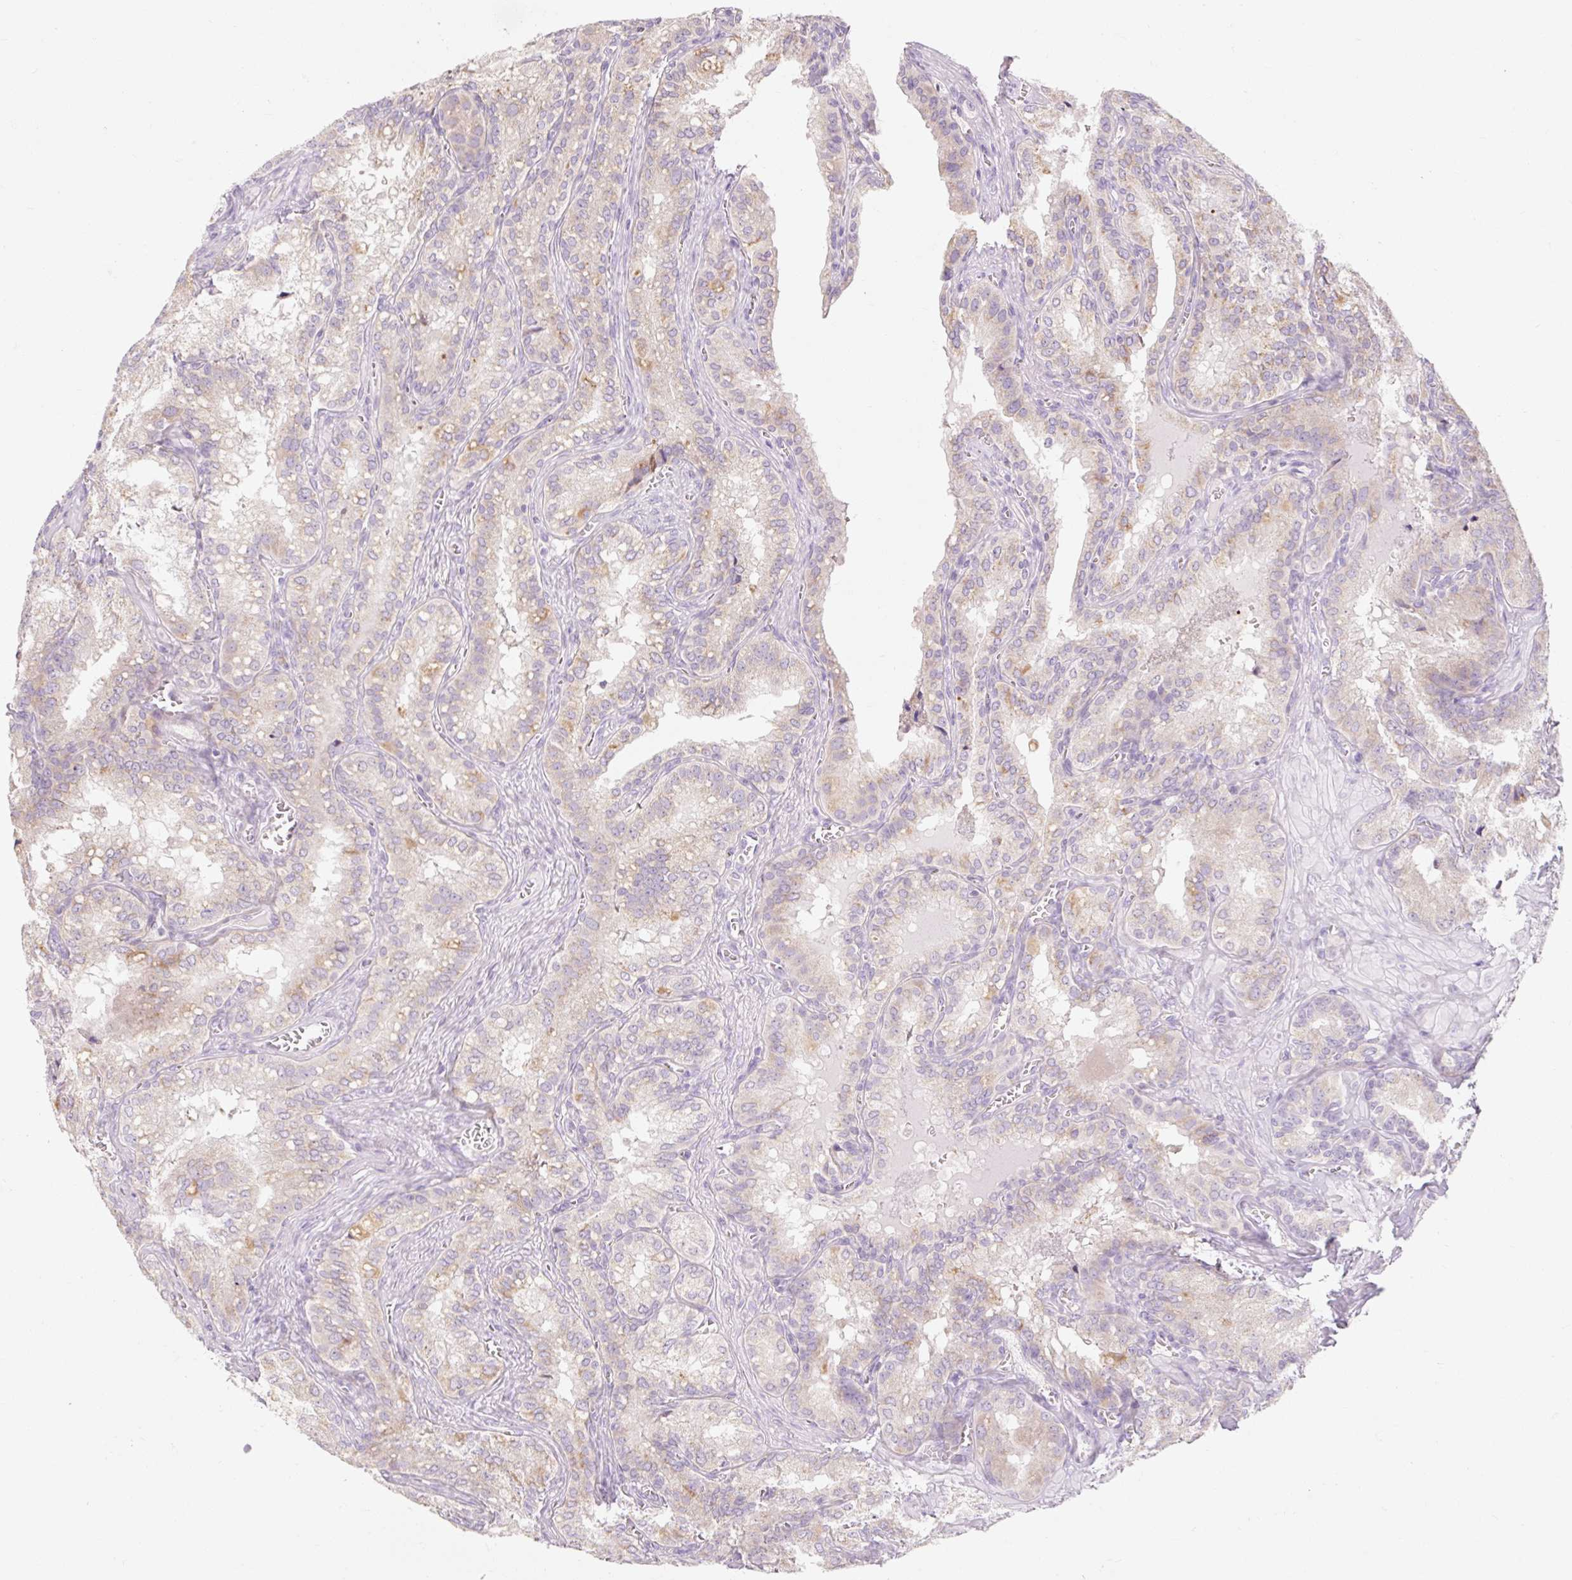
{"staining": {"intensity": "moderate", "quantity": "25%-75%", "location": "cytoplasmic/membranous"}, "tissue": "seminal vesicle", "cell_type": "Glandular cells", "image_type": "normal", "snomed": [{"axis": "morphology", "description": "Normal tissue, NOS"}, {"axis": "topography", "description": "Seminal veicle"}], "caption": "Brown immunohistochemical staining in unremarkable seminal vesicle exhibits moderate cytoplasmic/membranous positivity in about 25%-75% of glandular cells. The staining was performed using DAB (3,3'-diaminobenzidine), with brown indicating positive protein expression. Nuclei are stained blue with hematoxylin.", "gene": "MYO1D", "patient": {"sex": "male", "age": 47}}